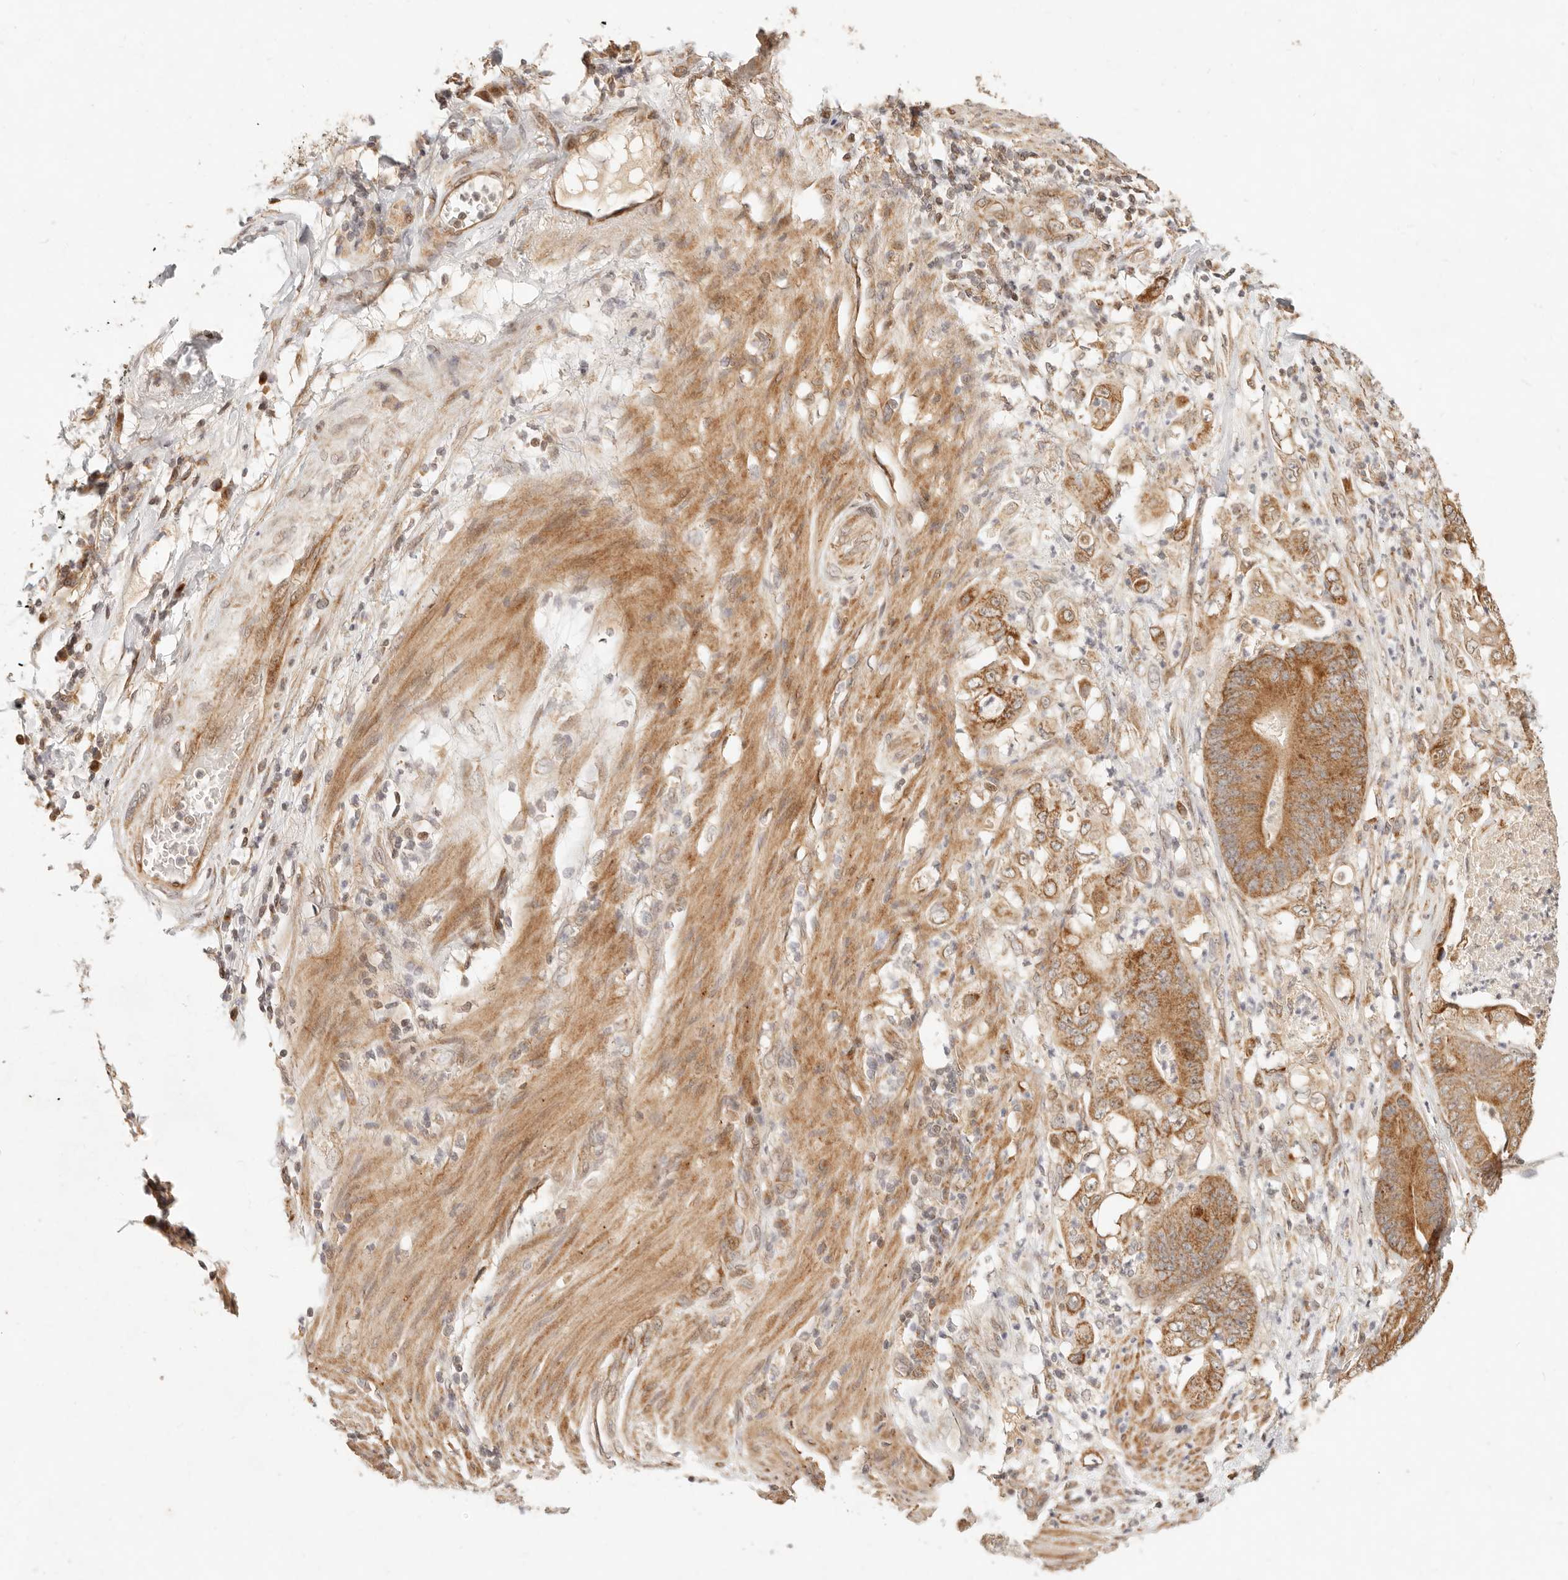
{"staining": {"intensity": "moderate", "quantity": ">75%", "location": "cytoplasmic/membranous"}, "tissue": "stomach cancer", "cell_type": "Tumor cells", "image_type": "cancer", "snomed": [{"axis": "morphology", "description": "Adenocarcinoma, NOS"}, {"axis": "topography", "description": "Stomach"}], "caption": "Protein staining shows moderate cytoplasmic/membranous expression in approximately >75% of tumor cells in stomach cancer.", "gene": "TIMM17A", "patient": {"sex": "female", "age": 73}}